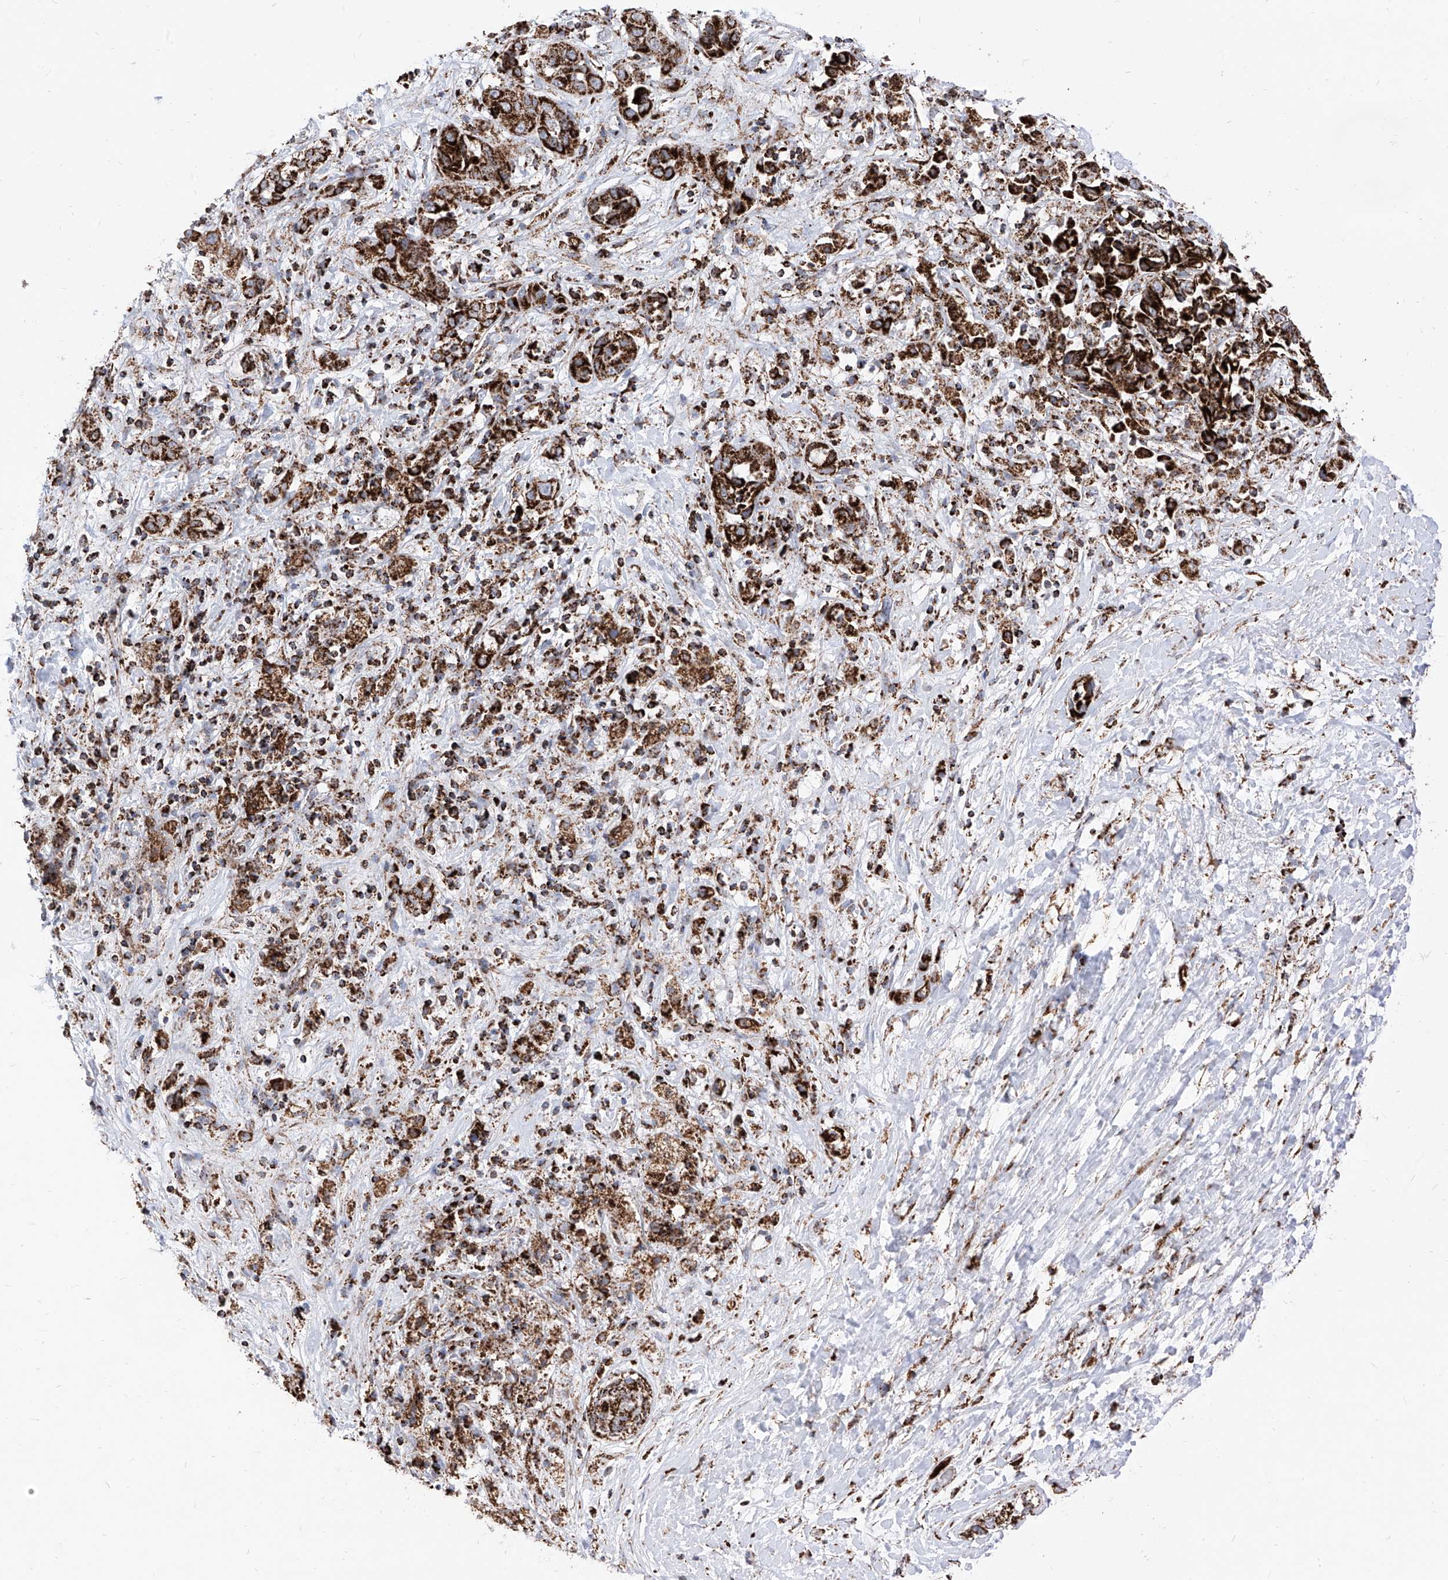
{"staining": {"intensity": "strong", "quantity": ">75%", "location": "cytoplasmic/membranous"}, "tissue": "liver cancer", "cell_type": "Tumor cells", "image_type": "cancer", "snomed": [{"axis": "morphology", "description": "Cholangiocarcinoma"}, {"axis": "topography", "description": "Liver"}], "caption": "IHC (DAB (3,3'-diaminobenzidine)) staining of liver cancer displays strong cytoplasmic/membranous protein staining in about >75% of tumor cells.", "gene": "COX5B", "patient": {"sex": "female", "age": 52}}